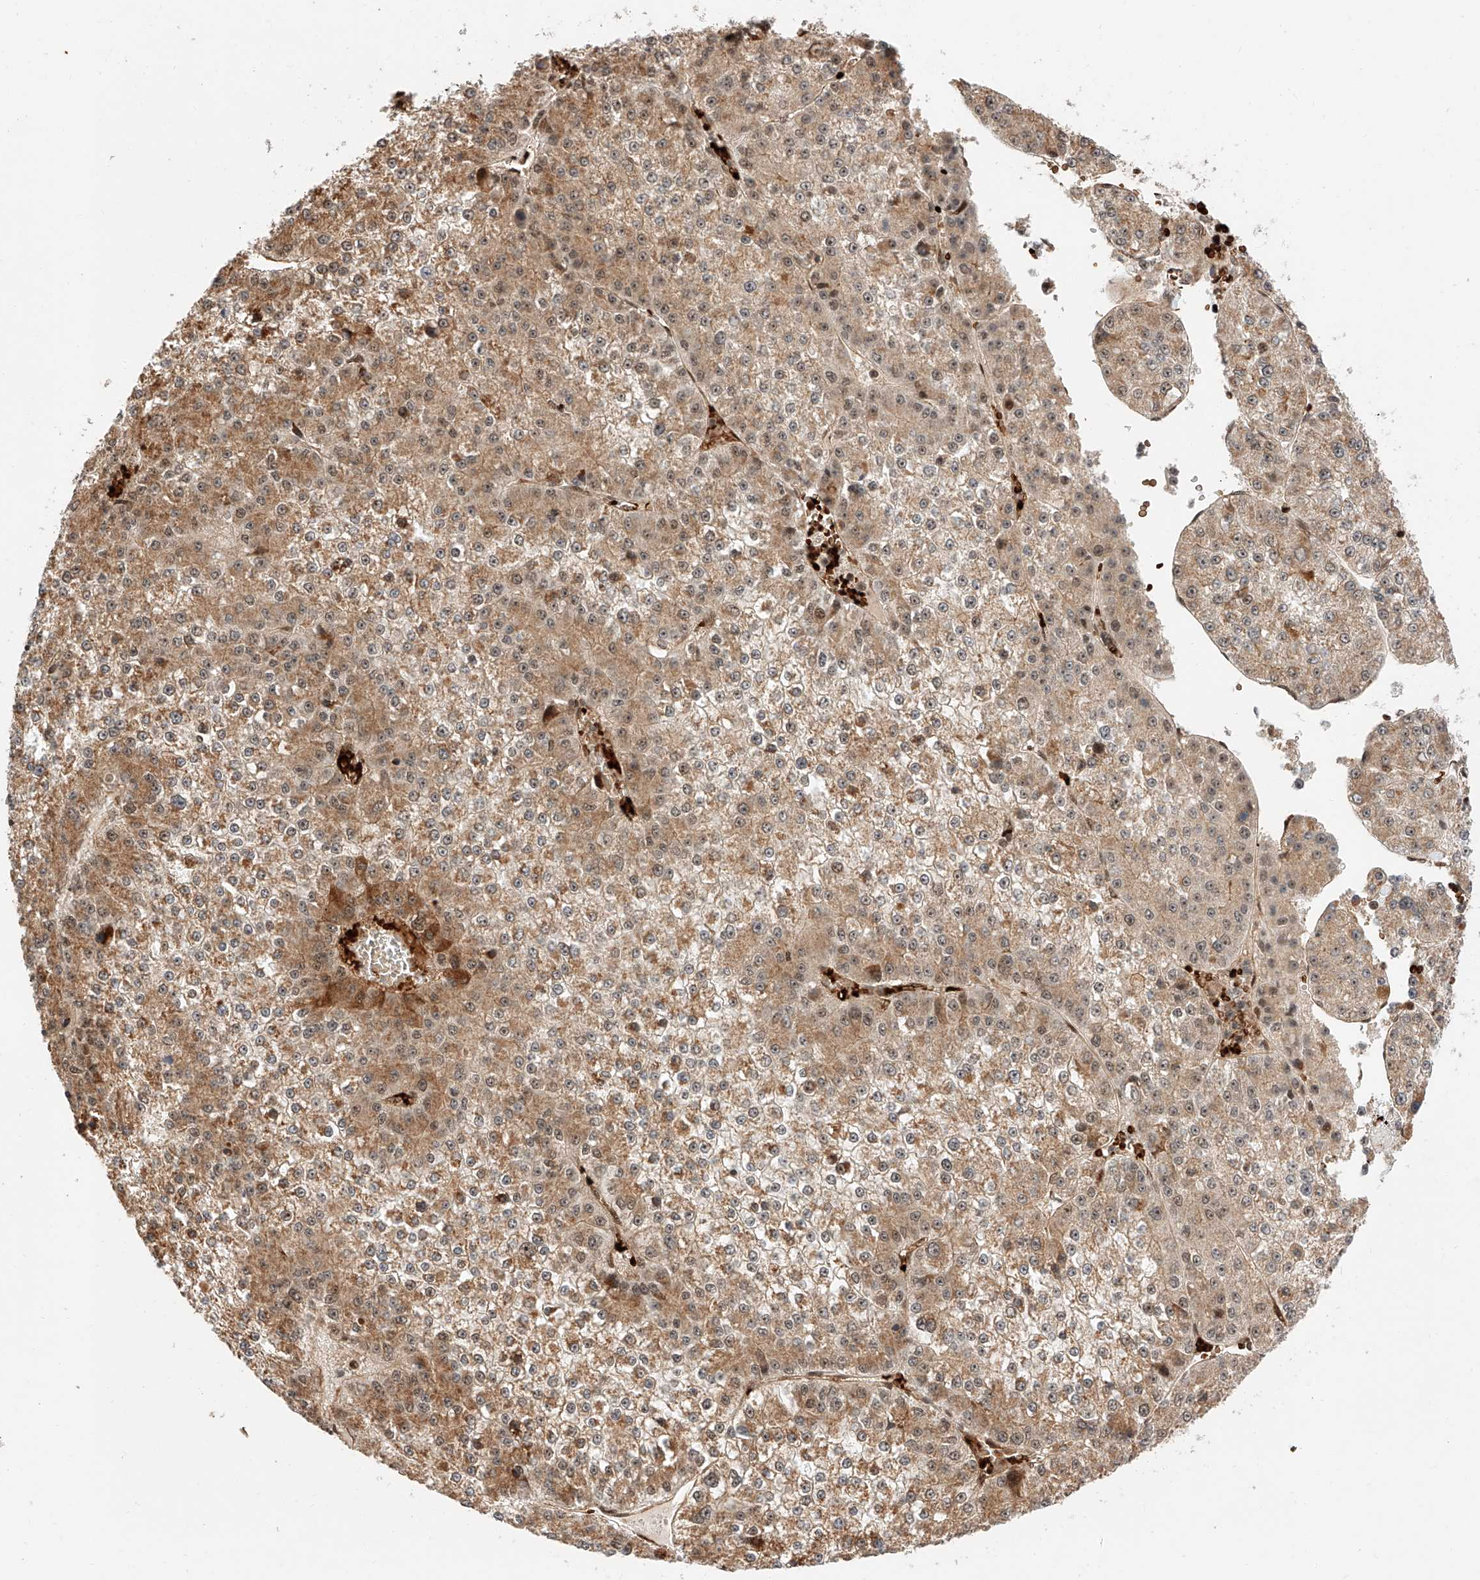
{"staining": {"intensity": "moderate", "quantity": ">75%", "location": "cytoplasmic/membranous"}, "tissue": "liver cancer", "cell_type": "Tumor cells", "image_type": "cancer", "snomed": [{"axis": "morphology", "description": "Carcinoma, Hepatocellular, NOS"}, {"axis": "topography", "description": "Liver"}], "caption": "Liver cancer stained with a protein marker exhibits moderate staining in tumor cells.", "gene": "THTPA", "patient": {"sex": "female", "age": 73}}